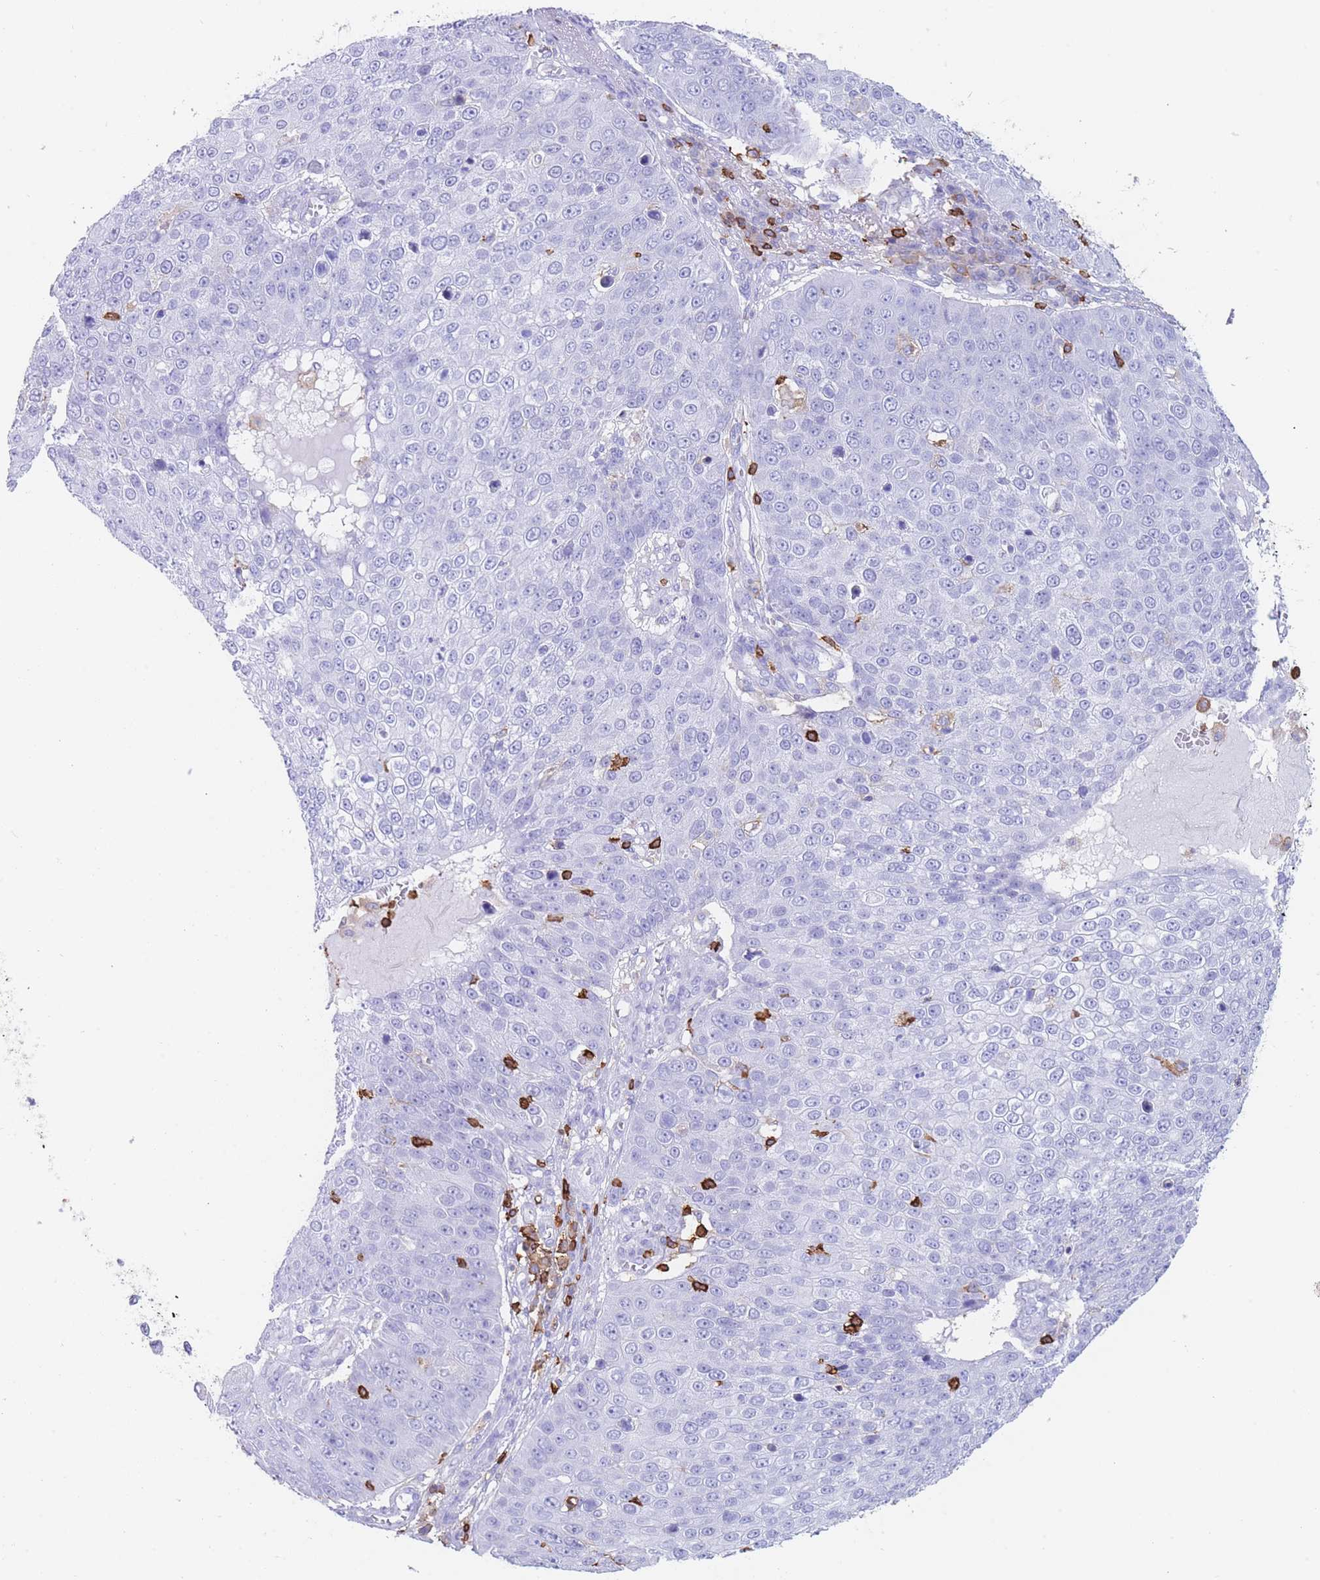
{"staining": {"intensity": "negative", "quantity": "none", "location": "none"}, "tissue": "skin cancer", "cell_type": "Tumor cells", "image_type": "cancer", "snomed": [{"axis": "morphology", "description": "Squamous cell carcinoma, NOS"}, {"axis": "topography", "description": "Skin"}], "caption": "Immunohistochemical staining of human skin cancer (squamous cell carcinoma) displays no significant positivity in tumor cells.", "gene": "CORO1A", "patient": {"sex": "male", "age": 71}}